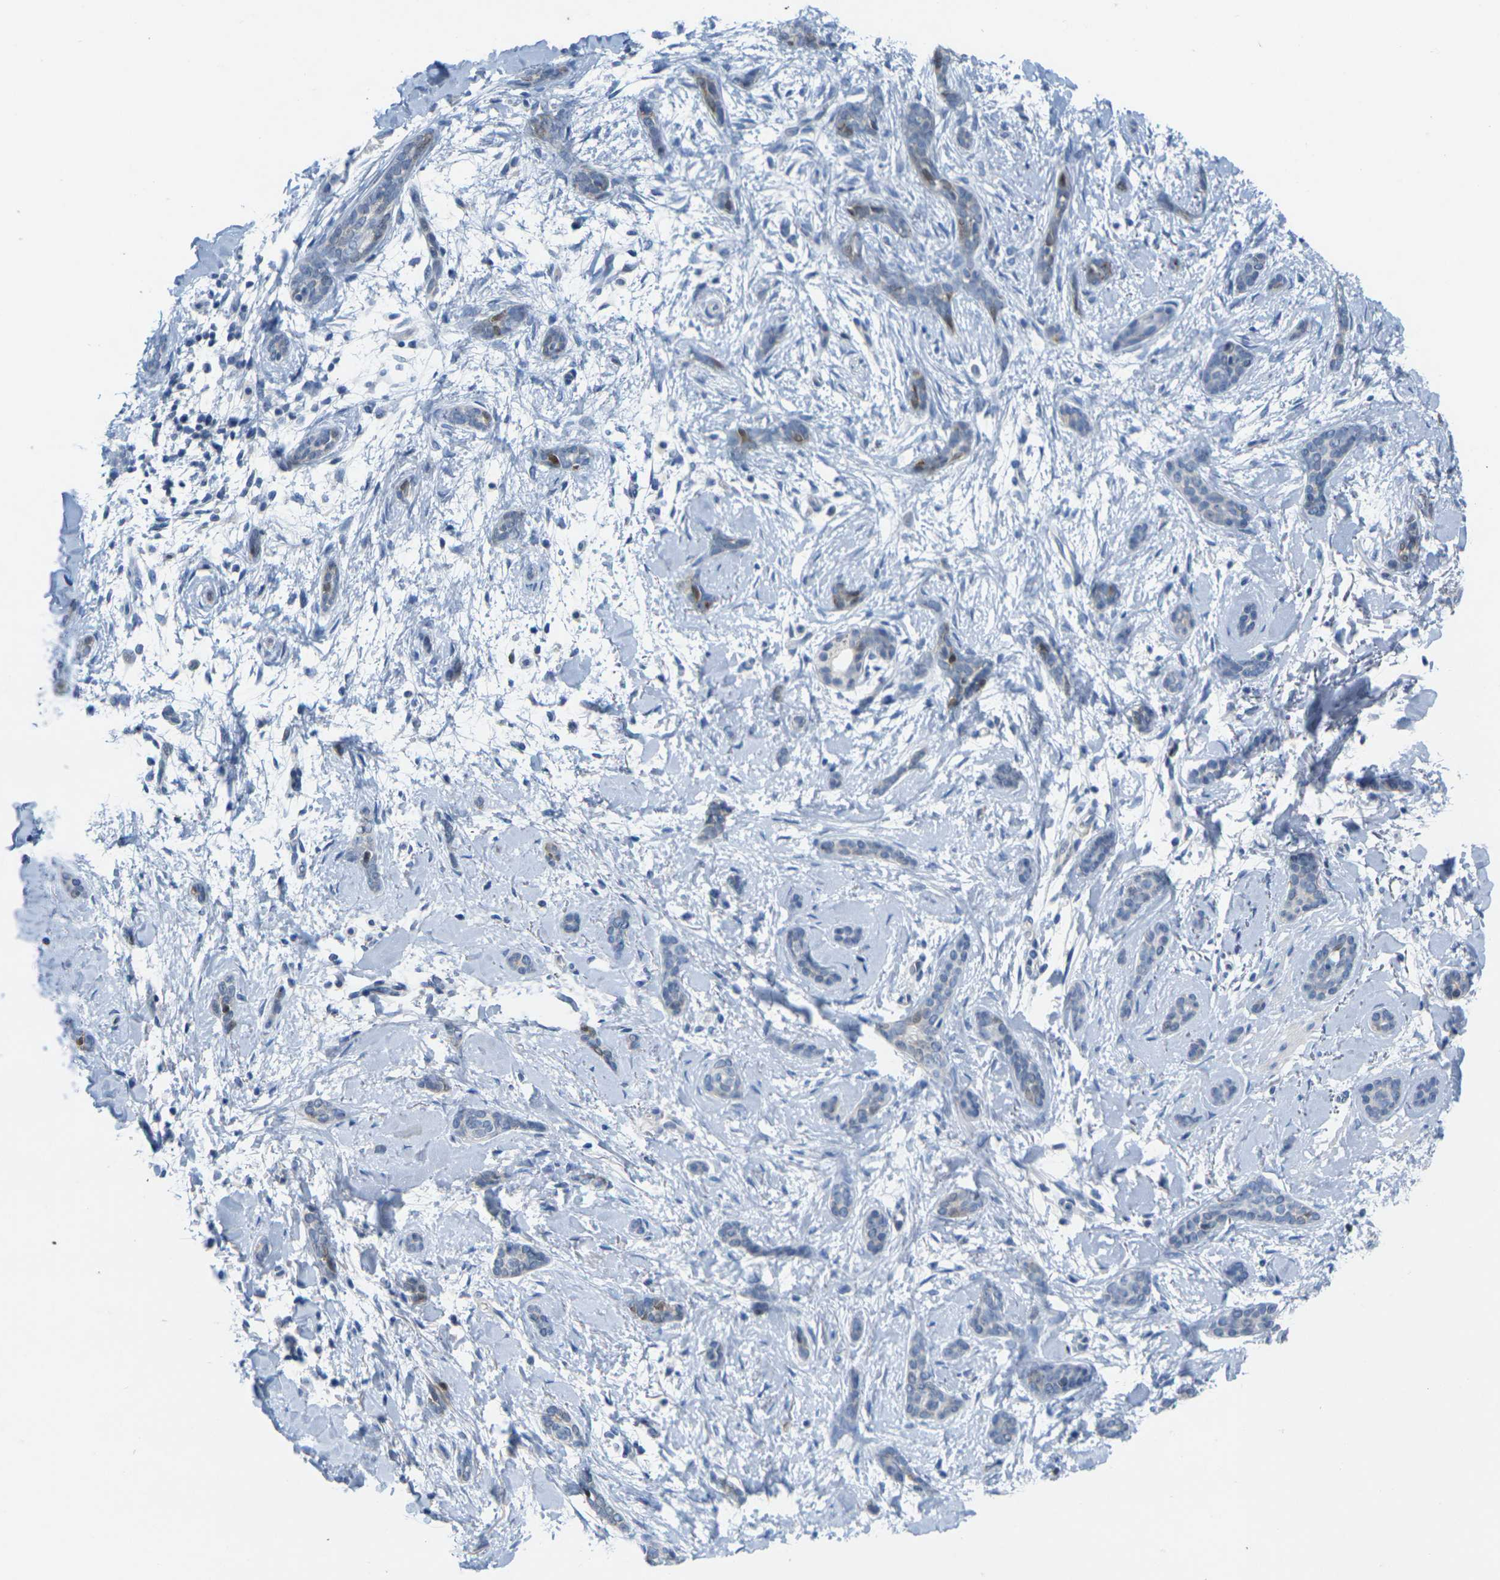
{"staining": {"intensity": "weak", "quantity": "<25%", "location": "nuclear"}, "tissue": "skin cancer", "cell_type": "Tumor cells", "image_type": "cancer", "snomed": [{"axis": "morphology", "description": "Basal cell carcinoma"}, {"axis": "topography", "description": "Skin"}], "caption": "Immunohistochemical staining of skin cancer shows no significant expression in tumor cells.", "gene": "CDK2", "patient": {"sex": "female", "age": 58}}